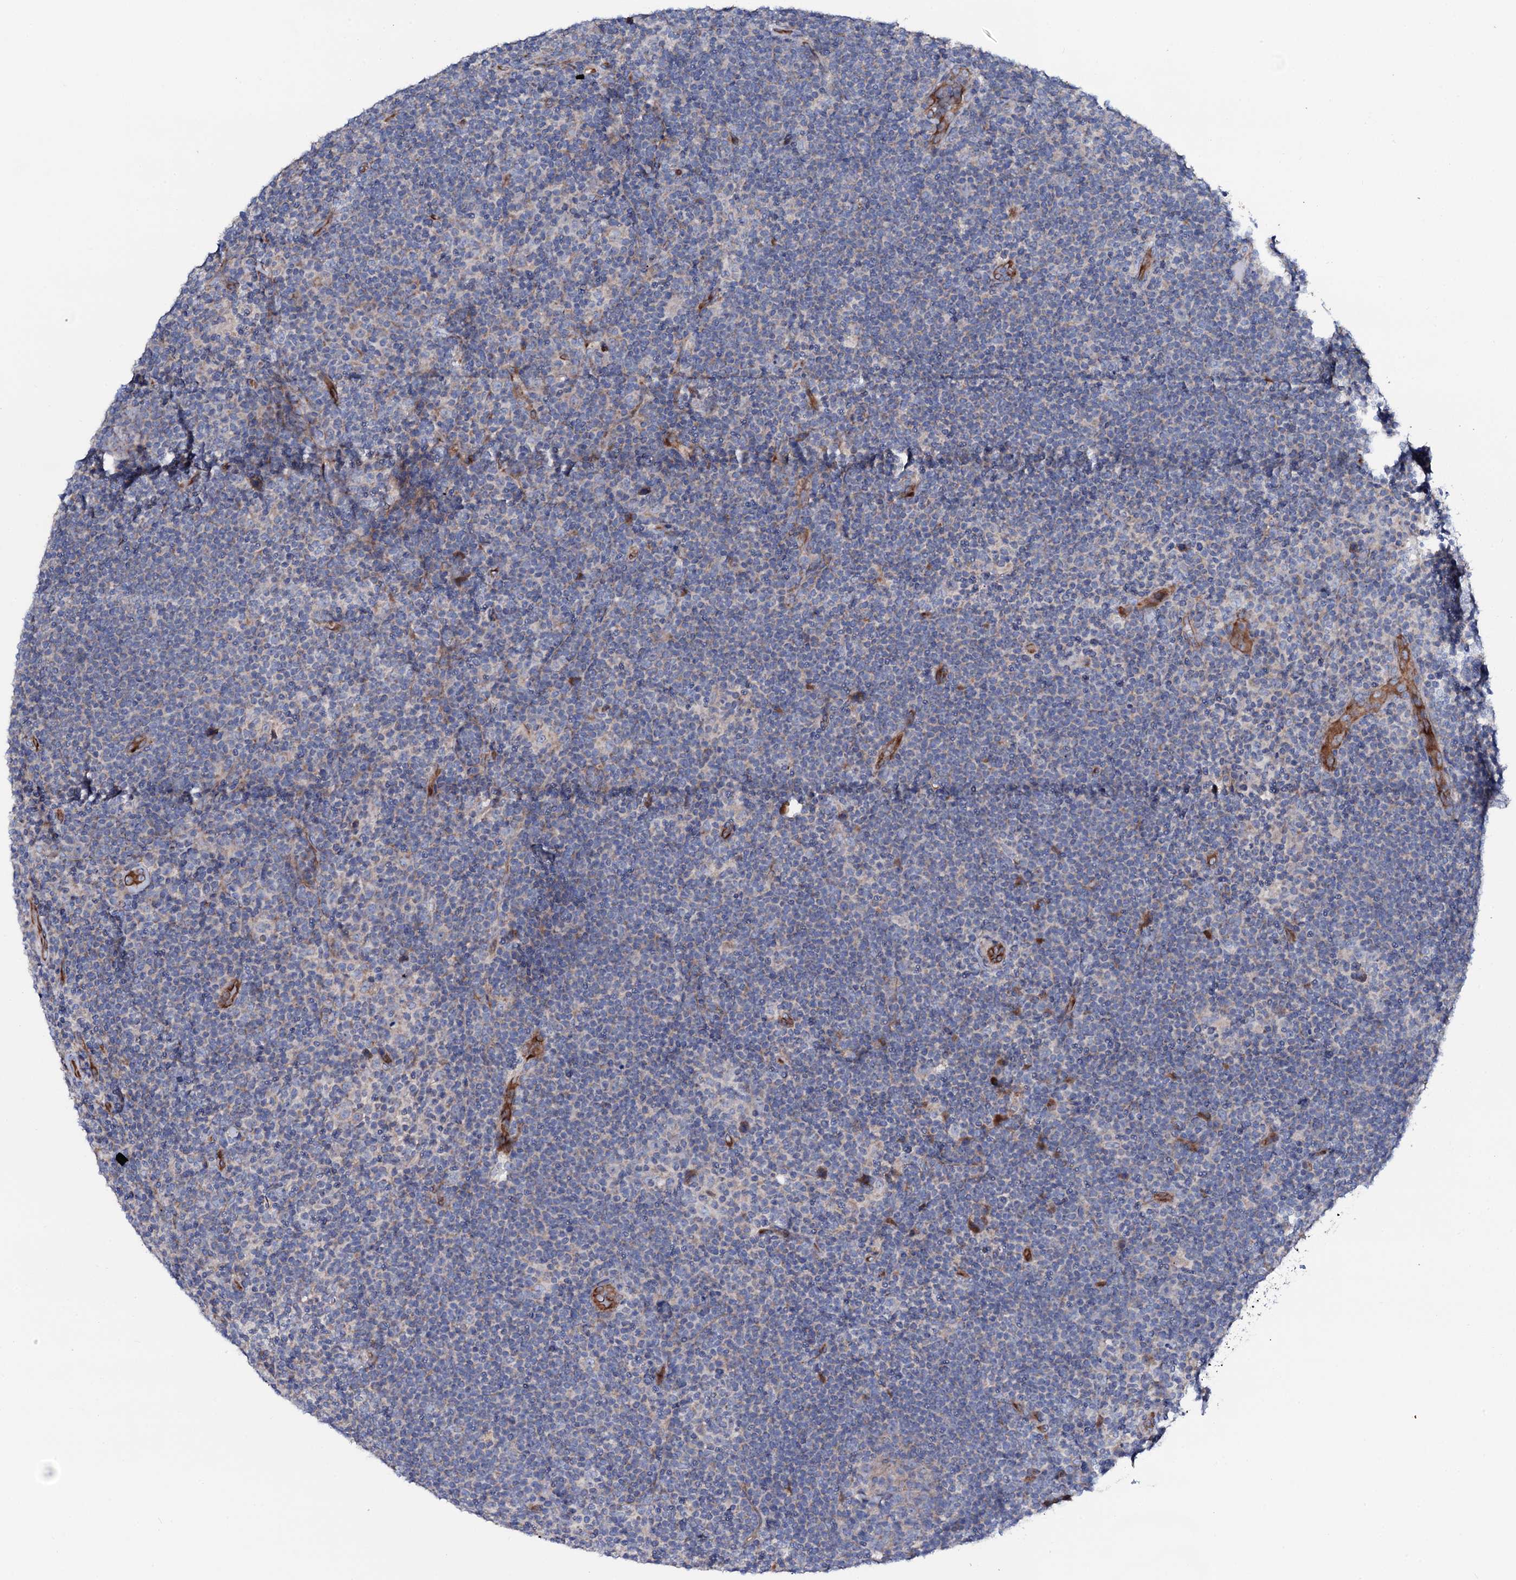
{"staining": {"intensity": "negative", "quantity": "none", "location": "none"}, "tissue": "lymphoma", "cell_type": "Tumor cells", "image_type": "cancer", "snomed": [{"axis": "morphology", "description": "Hodgkin's disease, NOS"}, {"axis": "topography", "description": "Lymph node"}], "caption": "This is a photomicrograph of IHC staining of Hodgkin's disease, which shows no staining in tumor cells. Nuclei are stained in blue.", "gene": "STARD13", "patient": {"sex": "female", "age": 57}}